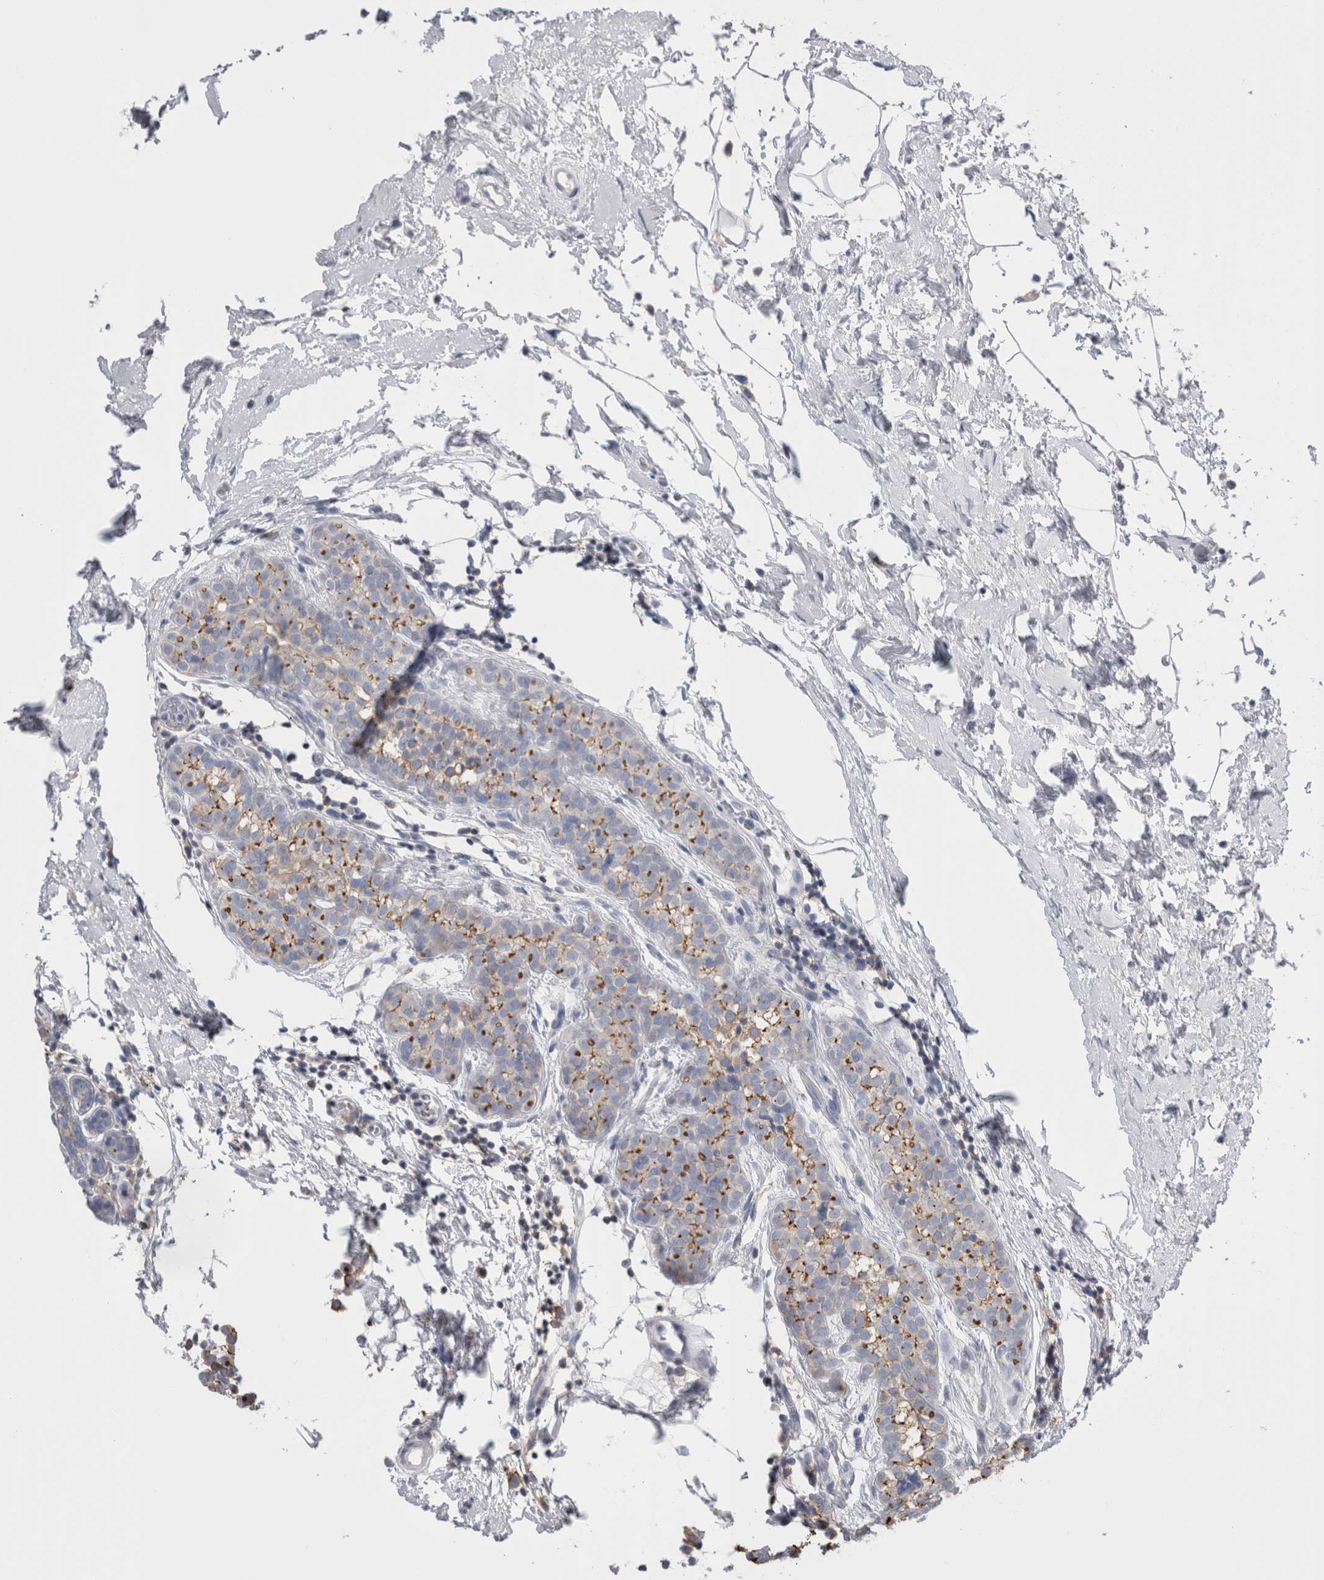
{"staining": {"intensity": "moderate", "quantity": "25%-75%", "location": "cytoplasmic/membranous"}, "tissue": "breast cancer", "cell_type": "Tumor cells", "image_type": "cancer", "snomed": [{"axis": "morphology", "description": "Lobular carcinoma"}, {"axis": "topography", "description": "Breast"}], "caption": "Immunohistochemical staining of human lobular carcinoma (breast) shows moderate cytoplasmic/membranous protein expression in about 25%-75% of tumor cells.", "gene": "DCTN6", "patient": {"sex": "female", "age": 50}}